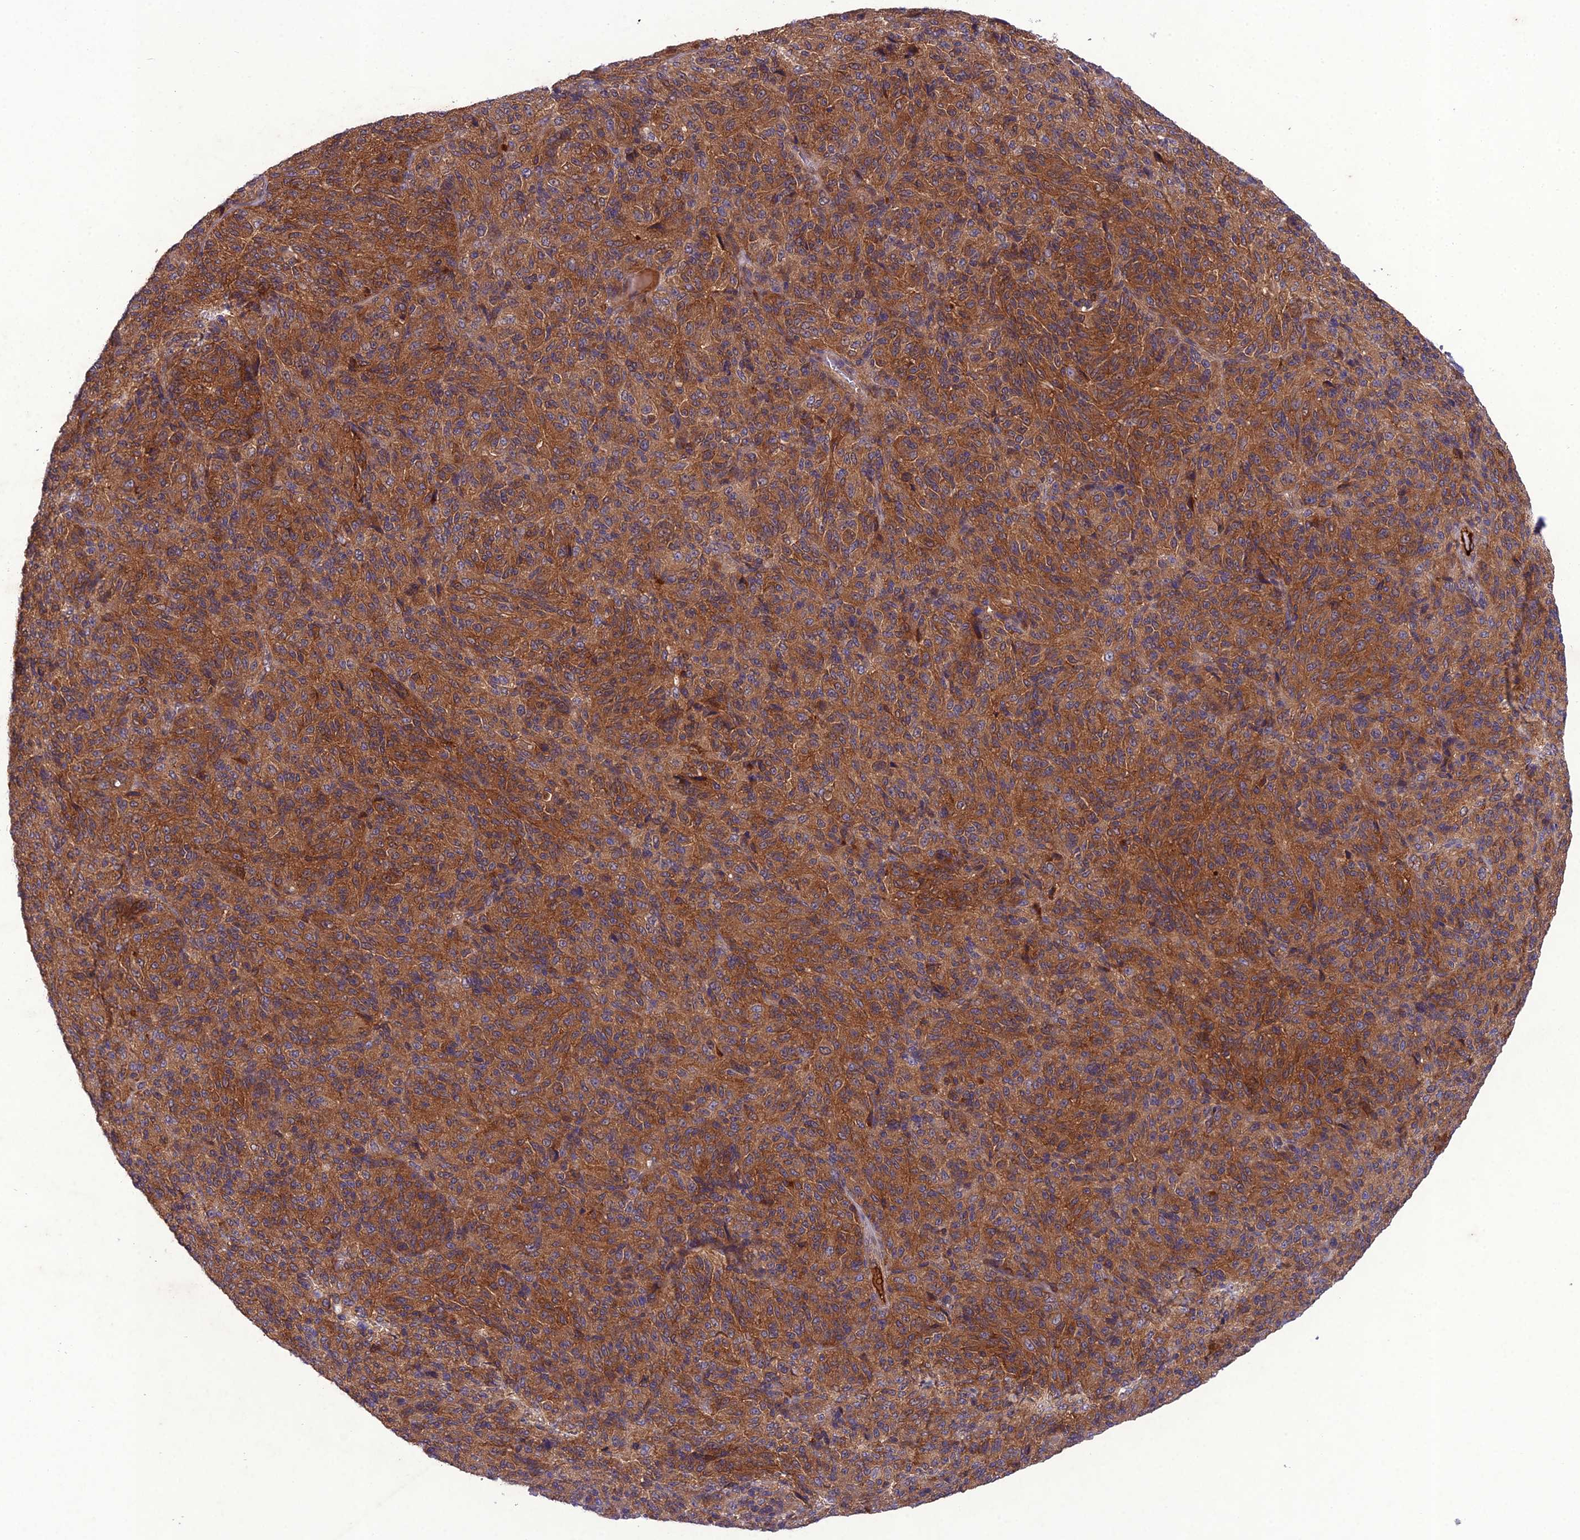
{"staining": {"intensity": "moderate", "quantity": "25%-75%", "location": "cytoplasmic/membranous"}, "tissue": "melanoma", "cell_type": "Tumor cells", "image_type": "cancer", "snomed": [{"axis": "morphology", "description": "Malignant melanoma, Metastatic site"}, {"axis": "topography", "description": "Brain"}], "caption": "A brown stain labels moderate cytoplasmic/membranous expression of a protein in malignant melanoma (metastatic site) tumor cells.", "gene": "GDF6", "patient": {"sex": "female", "age": 56}}